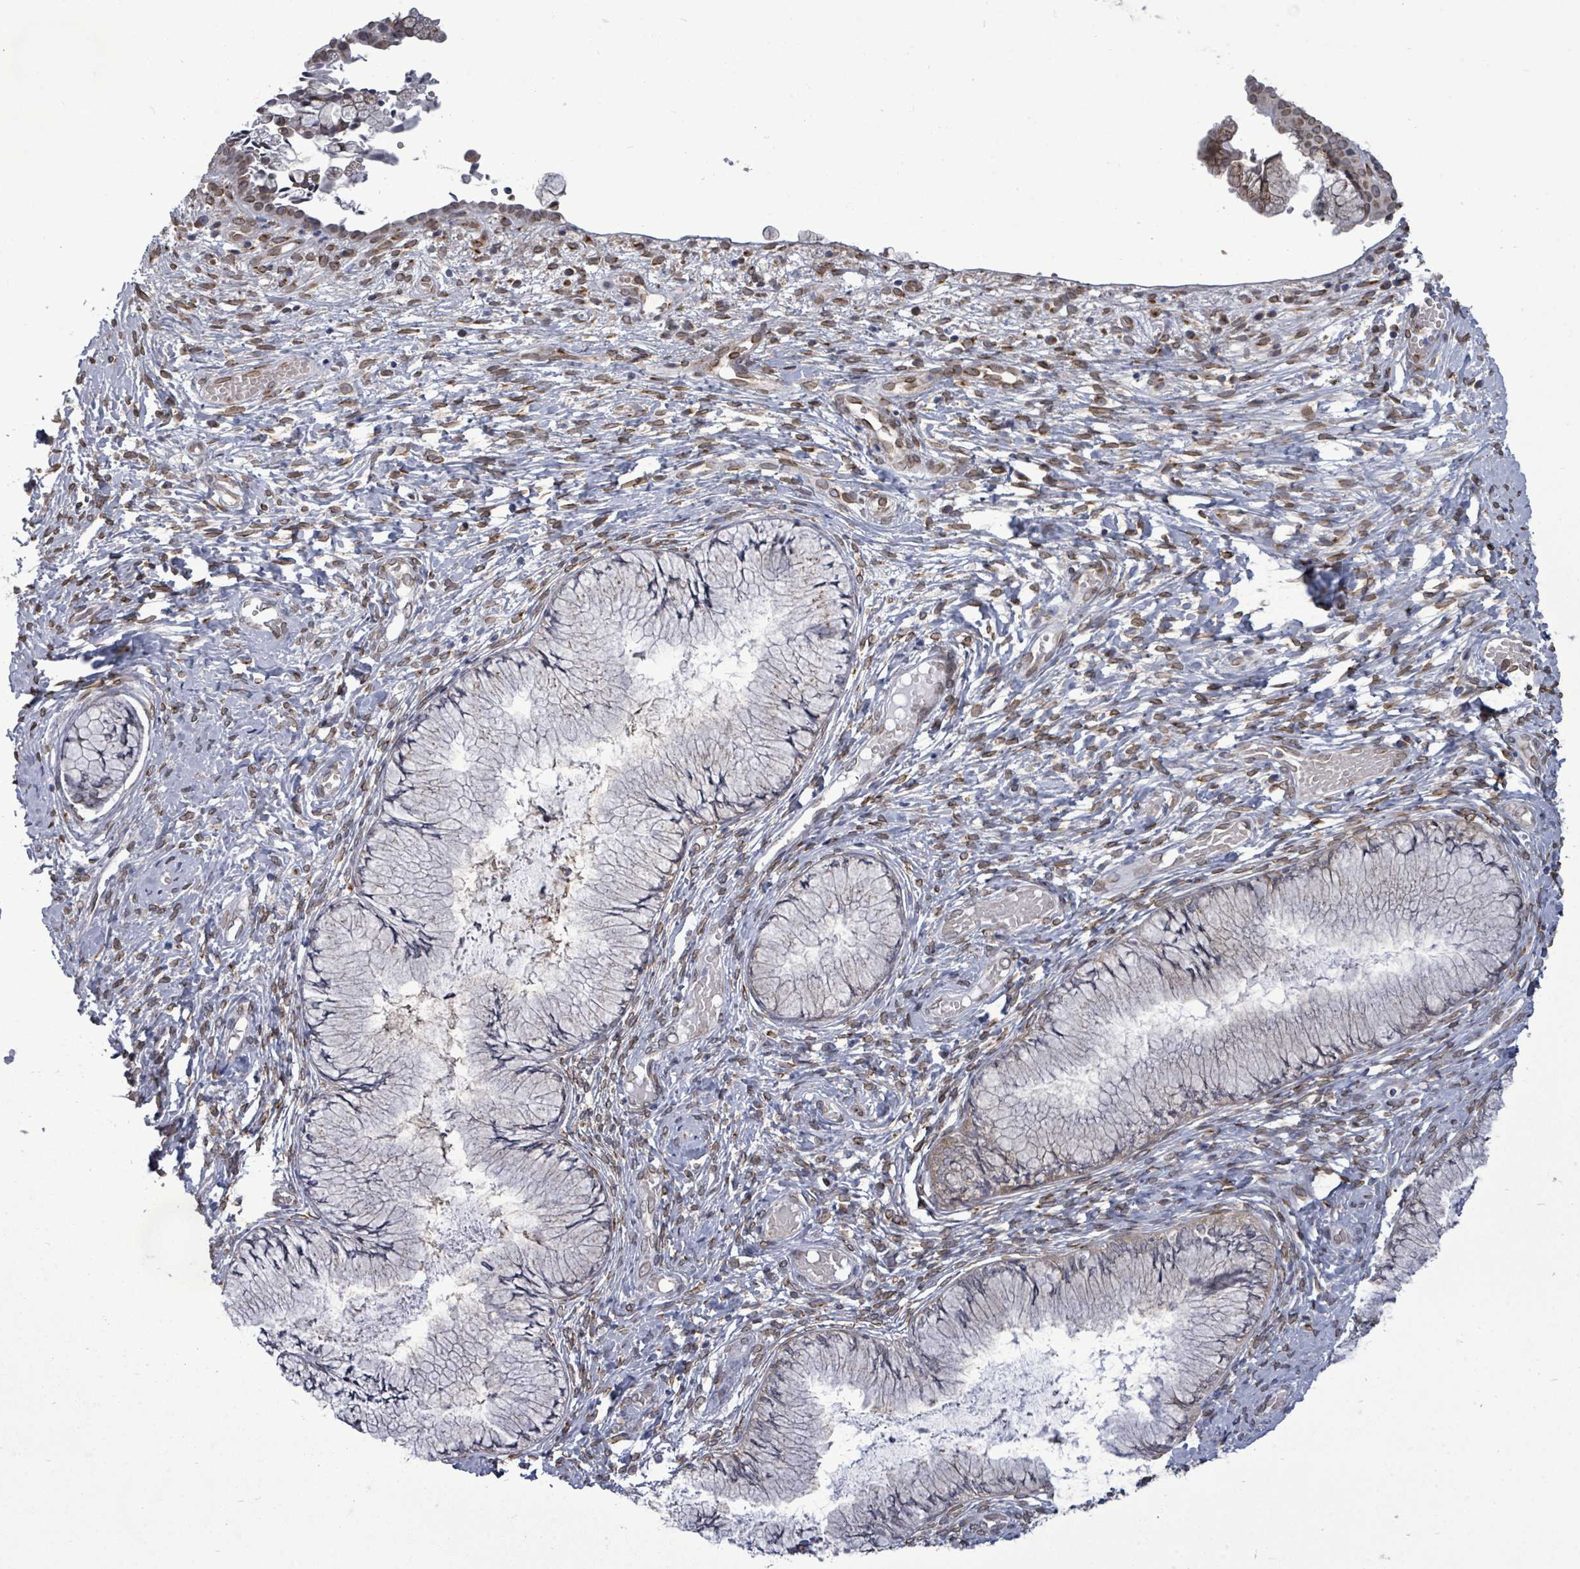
{"staining": {"intensity": "negative", "quantity": "none", "location": "none"}, "tissue": "cervix", "cell_type": "Glandular cells", "image_type": "normal", "snomed": [{"axis": "morphology", "description": "Normal tissue, NOS"}, {"axis": "topography", "description": "Cervix"}], "caption": "Immunohistochemistry (IHC) histopathology image of unremarkable cervix: cervix stained with DAB shows no significant protein staining in glandular cells.", "gene": "ARFGAP1", "patient": {"sex": "female", "age": 42}}